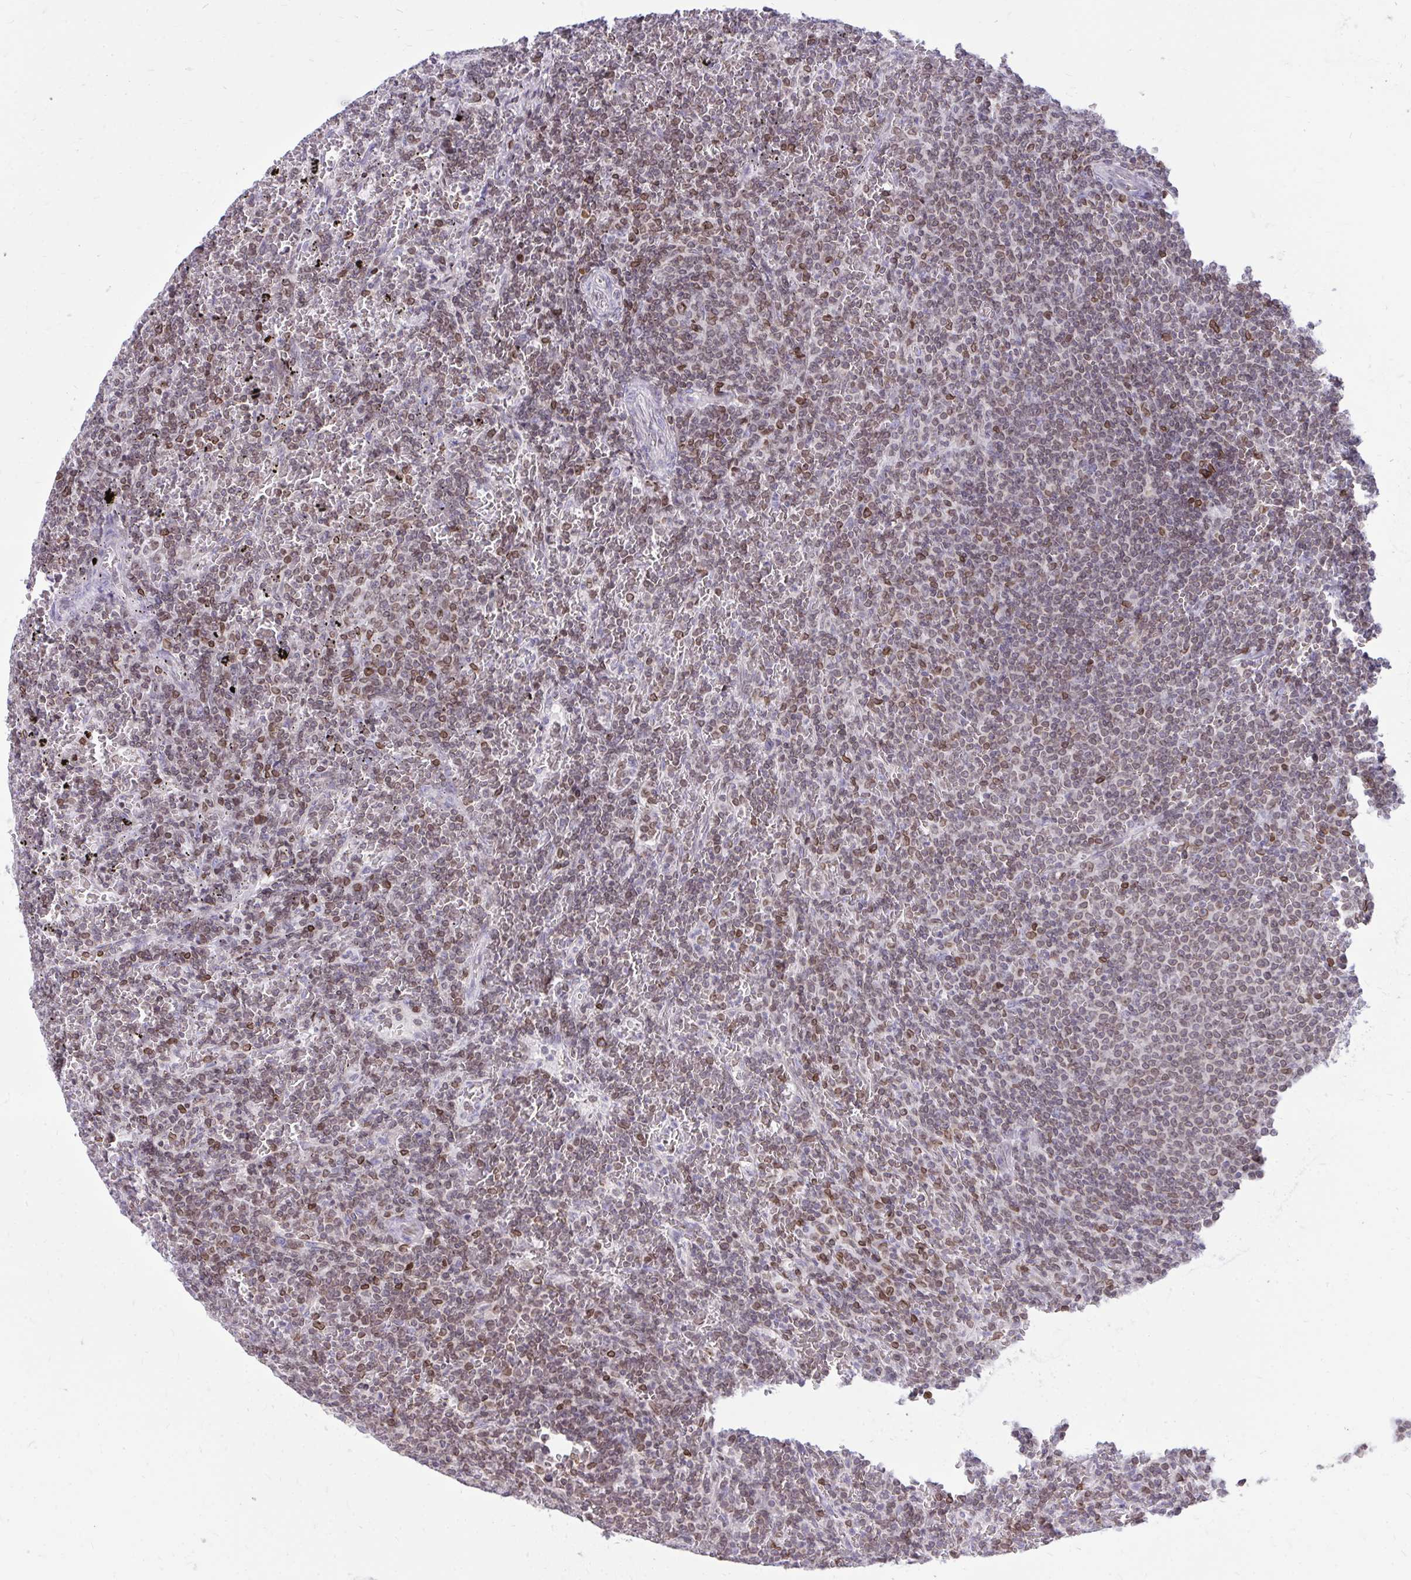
{"staining": {"intensity": "weak", "quantity": "25%-75%", "location": "cytoplasmic/membranous,nuclear"}, "tissue": "lymphoma", "cell_type": "Tumor cells", "image_type": "cancer", "snomed": [{"axis": "morphology", "description": "Malignant lymphoma, non-Hodgkin's type, Low grade"}, {"axis": "topography", "description": "Spleen"}], "caption": "Immunohistochemical staining of lymphoma reveals low levels of weak cytoplasmic/membranous and nuclear expression in about 25%-75% of tumor cells.", "gene": "RPS6KA2", "patient": {"sex": "female", "age": 77}}